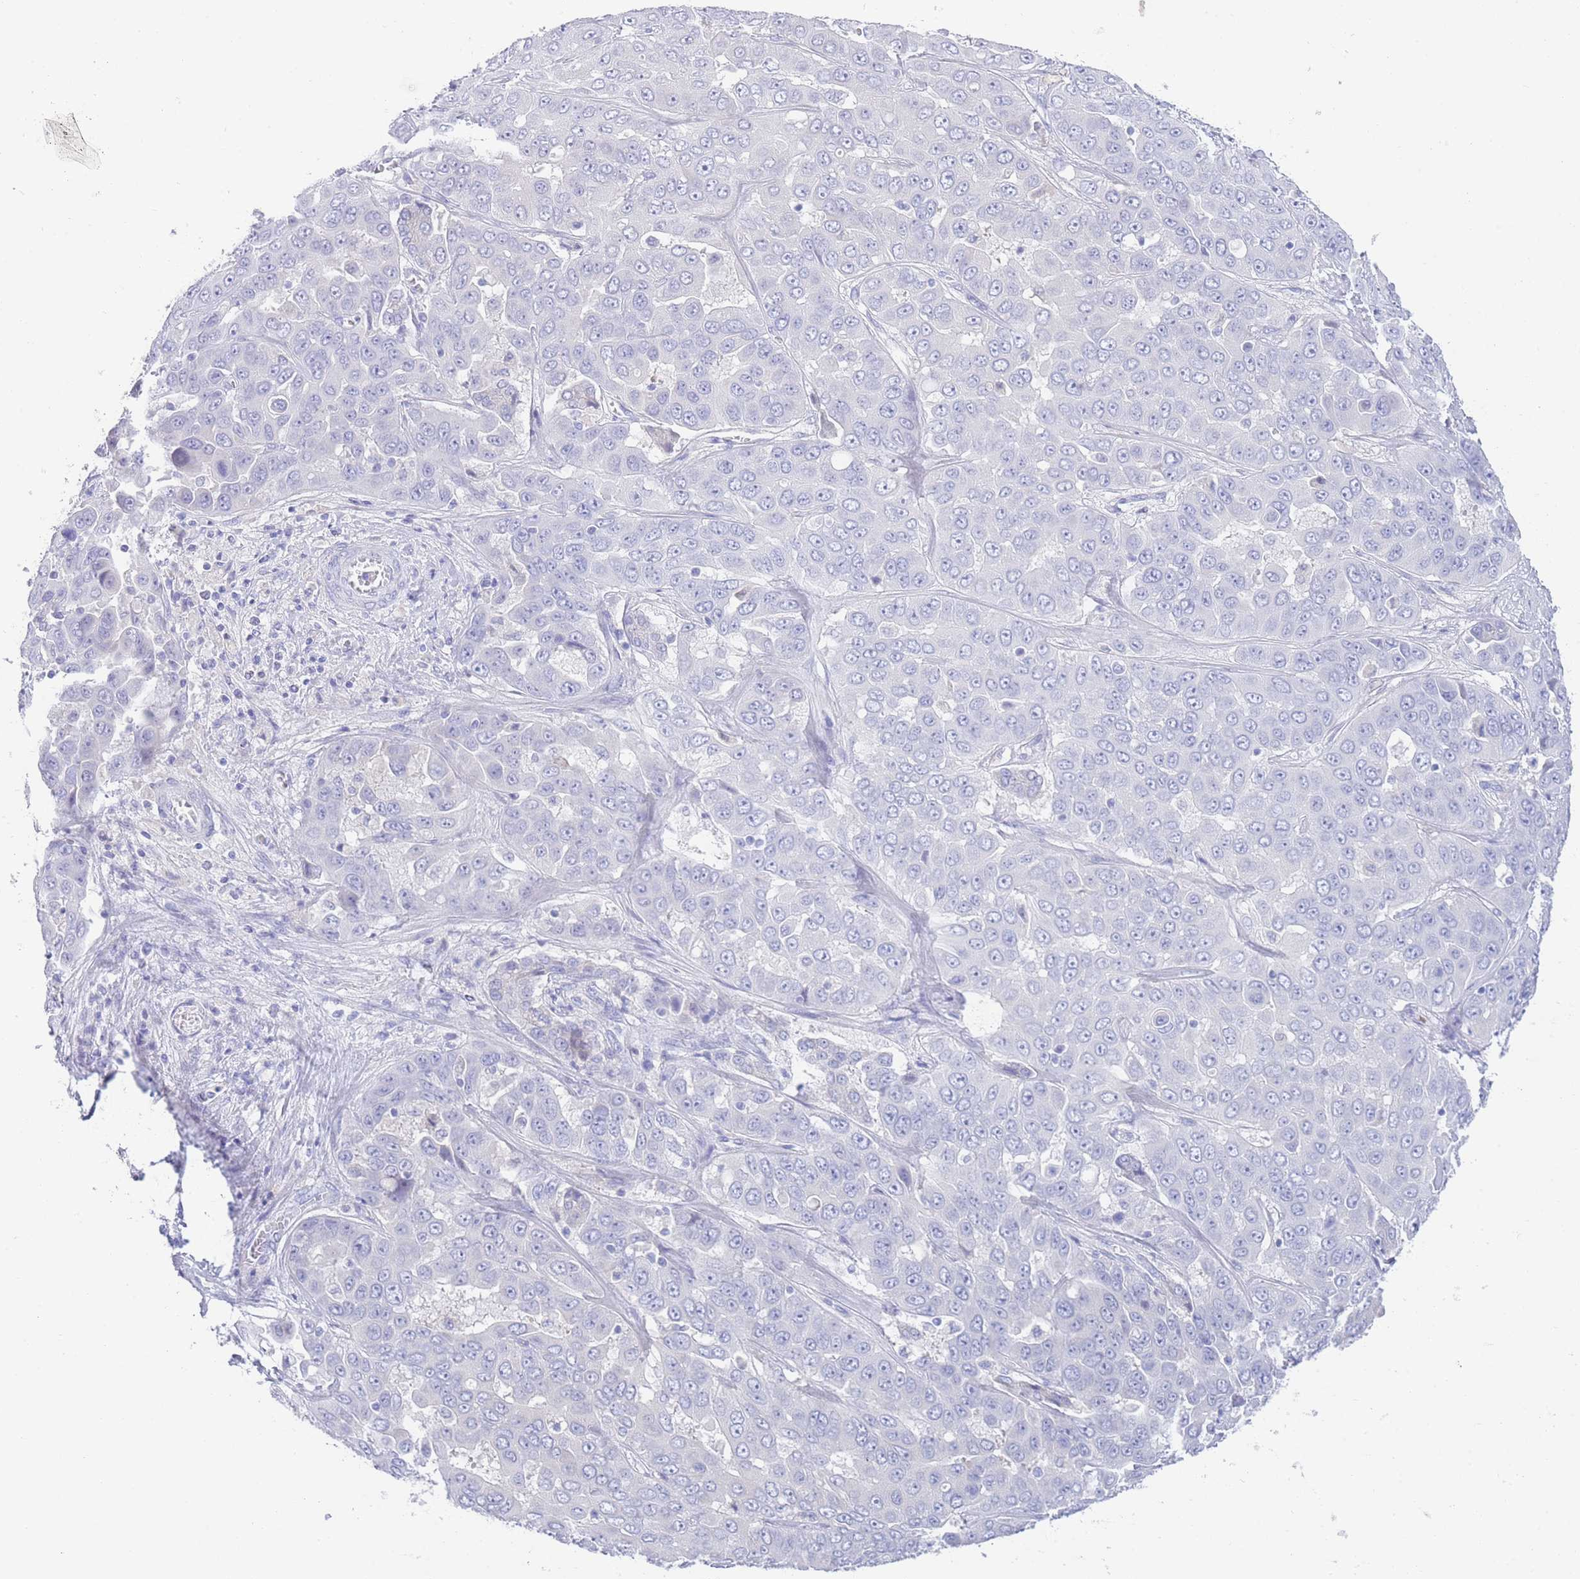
{"staining": {"intensity": "negative", "quantity": "none", "location": "none"}, "tissue": "liver cancer", "cell_type": "Tumor cells", "image_type": "cancer", "snomed": [{"axis": "morphology", "description": "Cholangiocarcinoma"}, {"axis": "topography", "description": "Liver"}], "caption": "High magnification brightfield microscopy of cholangiocarcinoma (liver) stained with DAB (3,3'-diaminobenzidine) (brown) and counterstained with hematoxylin (blue): tumor cells show no significant staining.", "gene": "LRRC37A", "patient": {"sex": "female", "age": 52}}